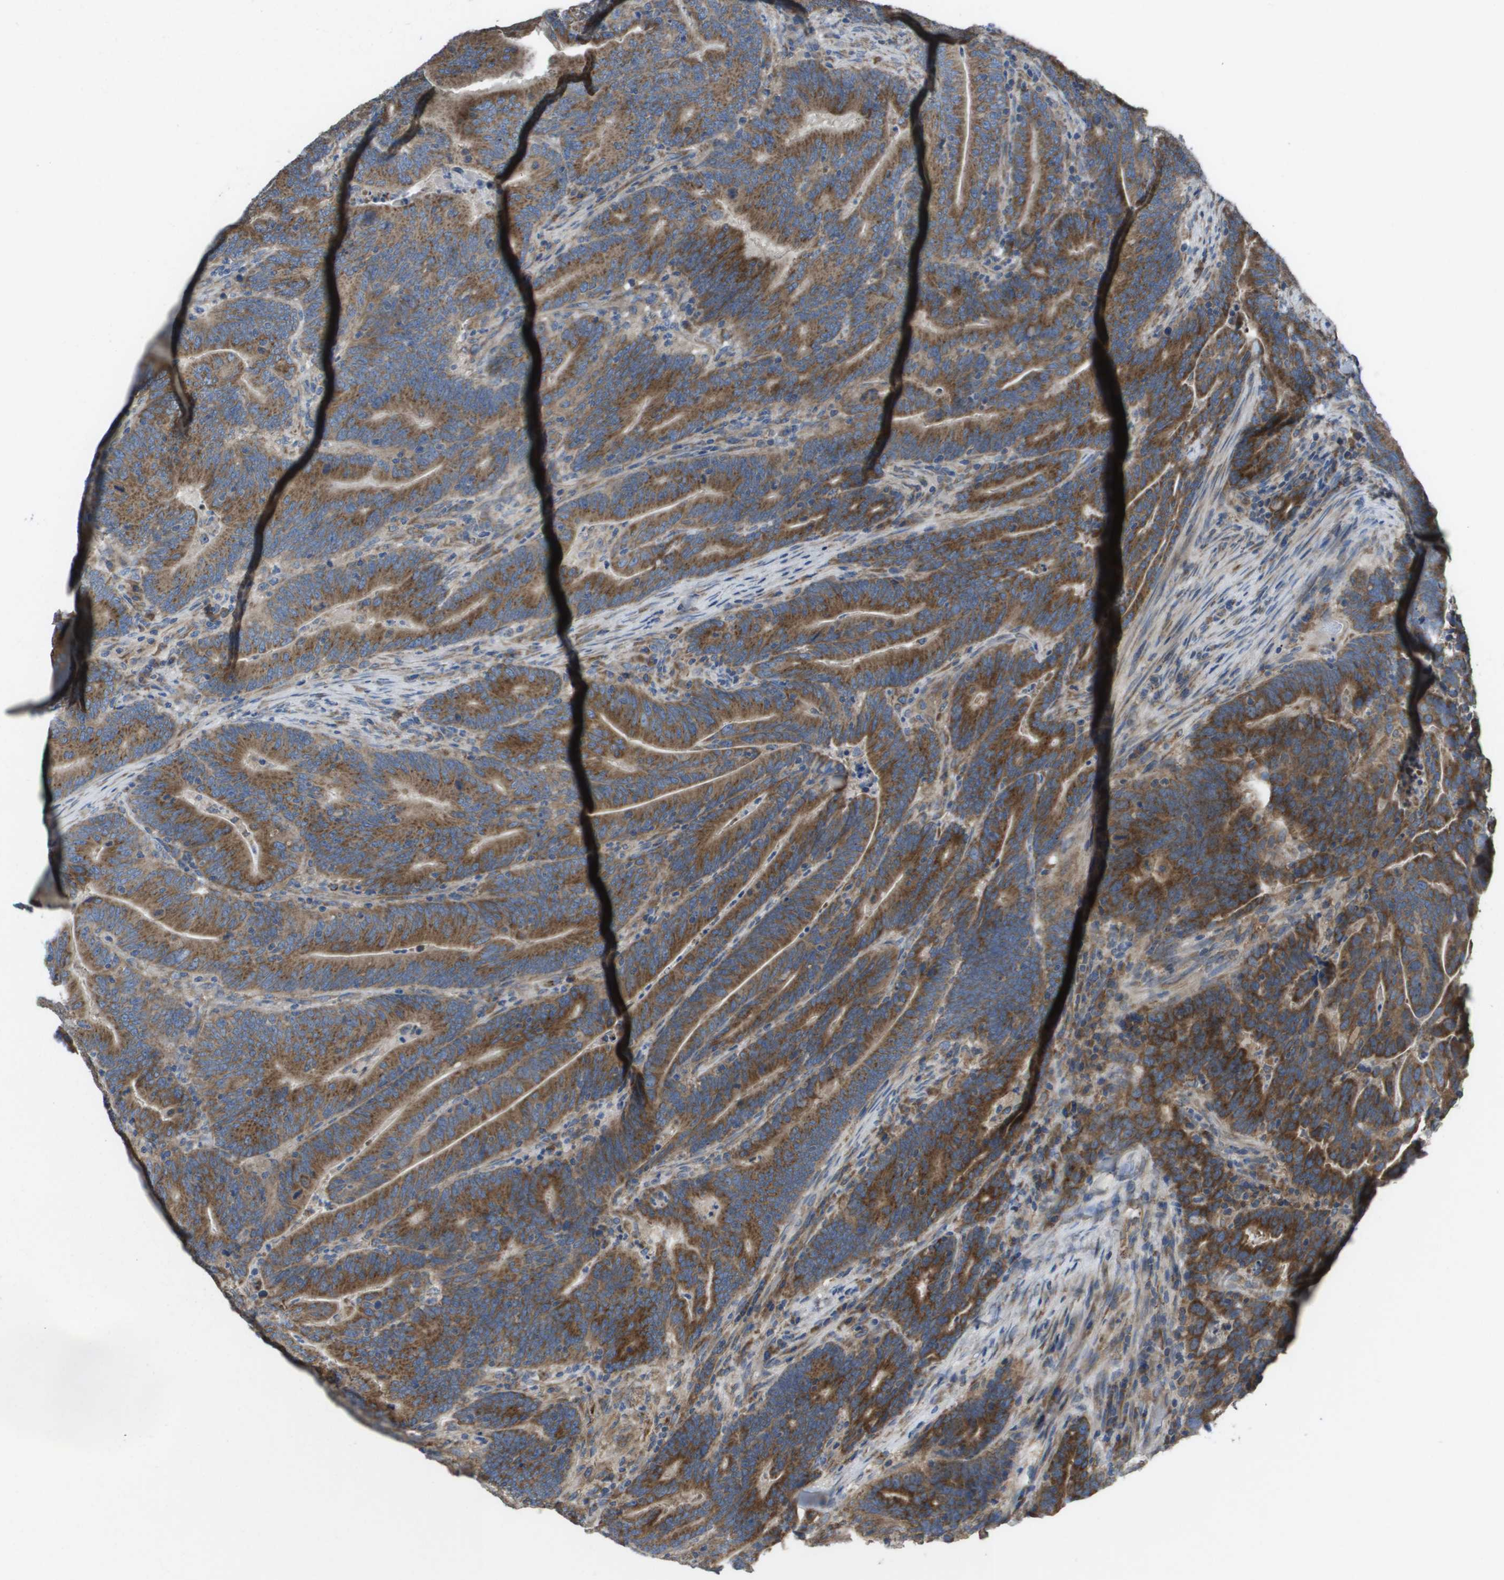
{"staining": {"intensity": "strong", "quantity": ">75%", "location": "cytoplasmic/membranous"}, "tissue": "colorectal cancer", "cell_type": "Tumor cells", "image_type": "cancer", "snomed": [{"axis": "morphology", "description": "Normal tissue, NOS"}, {"axis": "morphology", "description": "Adenocarcinoma, NOS"}, {"axis": "topography", "description": "Colon"}], "caption": "High-magnification brightfield microscopy of adenocarcinoma (colorectal) stained with DAB (3,3'-diaminobenzidine) (brown) and counterstained with hematoxylin (blue). tumor cells exhibit strong cytoplasmic/membranous staining is present in about>75% of cells.", "gene": "CLCN2", "patient": {"sex": "female", "age": 66}}